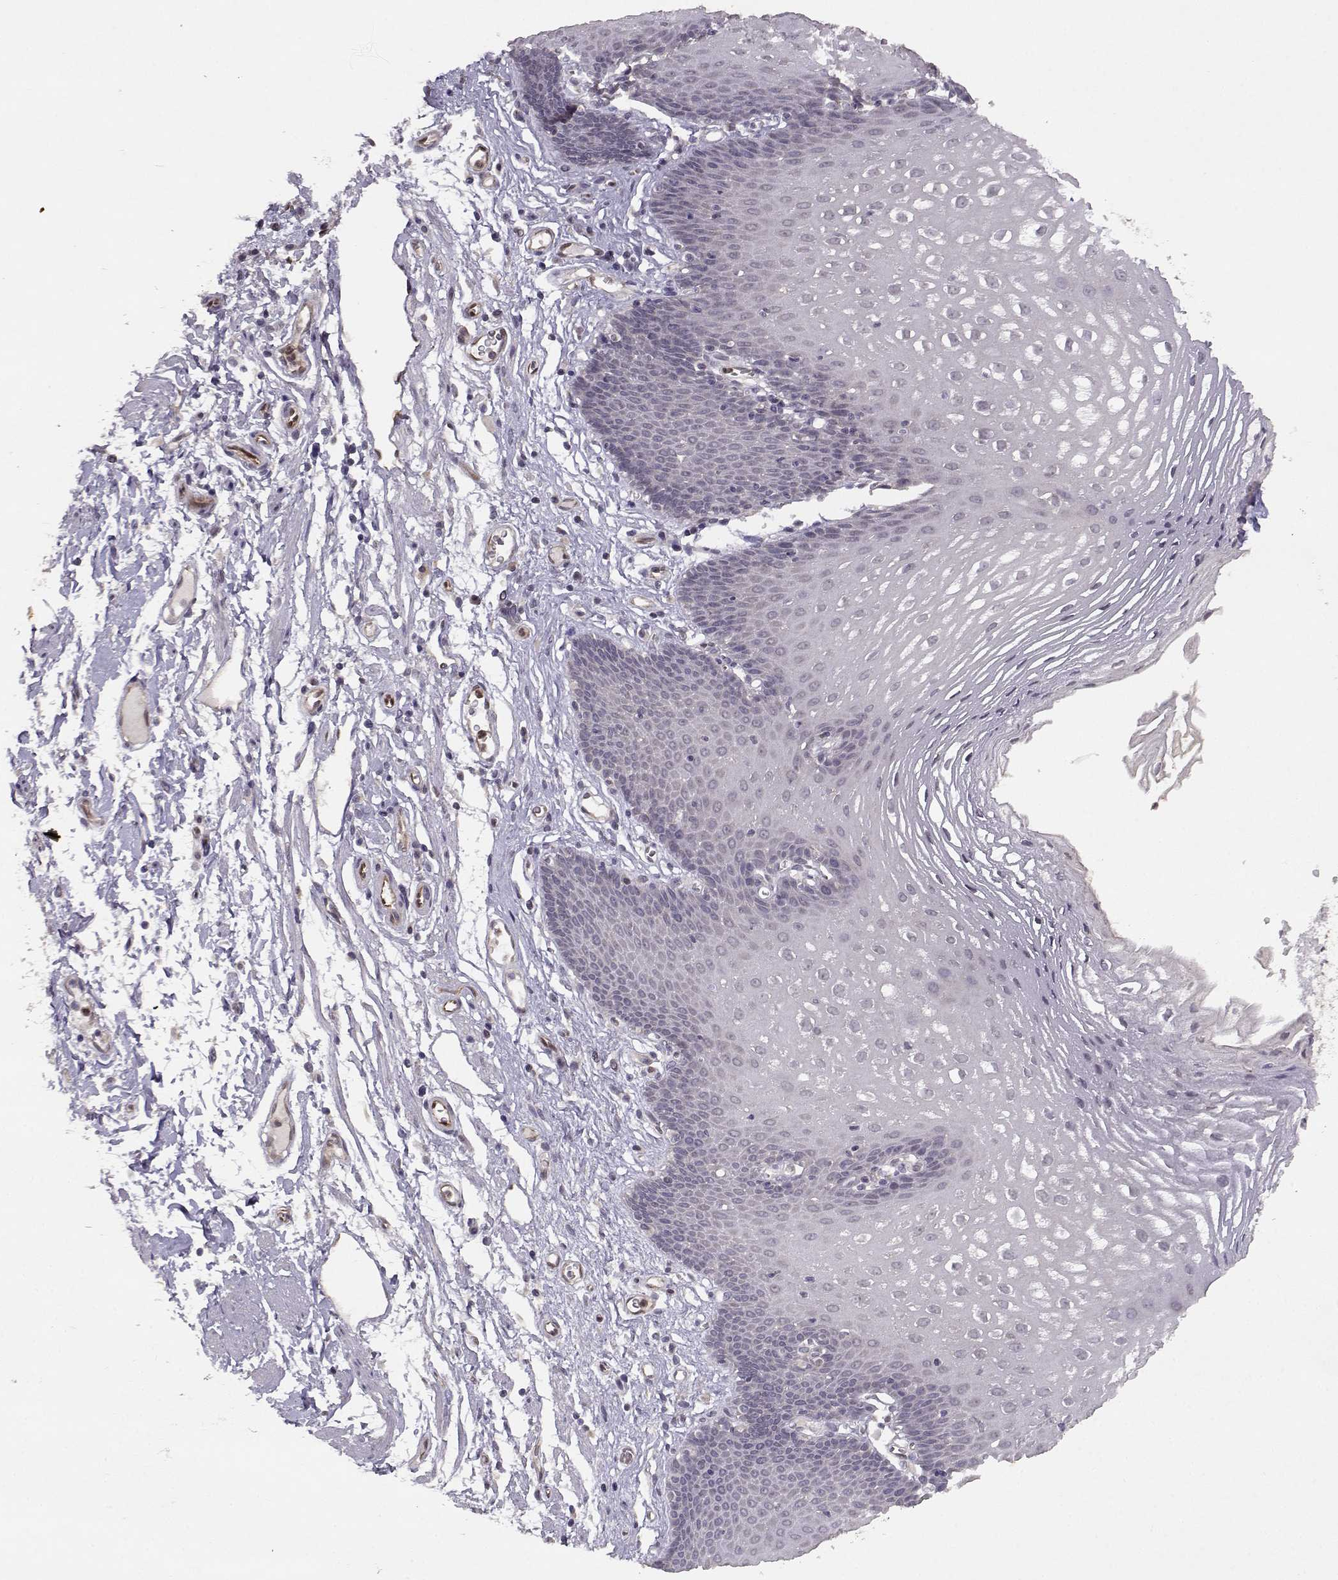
{"staining": {"intensity": "negative", "quantity": "none", "location": "none"}, "tissue": "esophagus", "cell_type": "Squamous epithelial cells", "image_type": "normal", "snomed": [{"axis": "morphology", "description": "Normal tissue, NOS"}, {"axis": "topography", "description": "Esophagus"}], "caption": "A high-resolution micrograph shows immunohistochemistry (IHC) staining of unremarkable esophagus, which reveals no significant expression in squamous epithelial cells.", "gene": "BMX", "patient": {"sex": "male", "age": 72}}